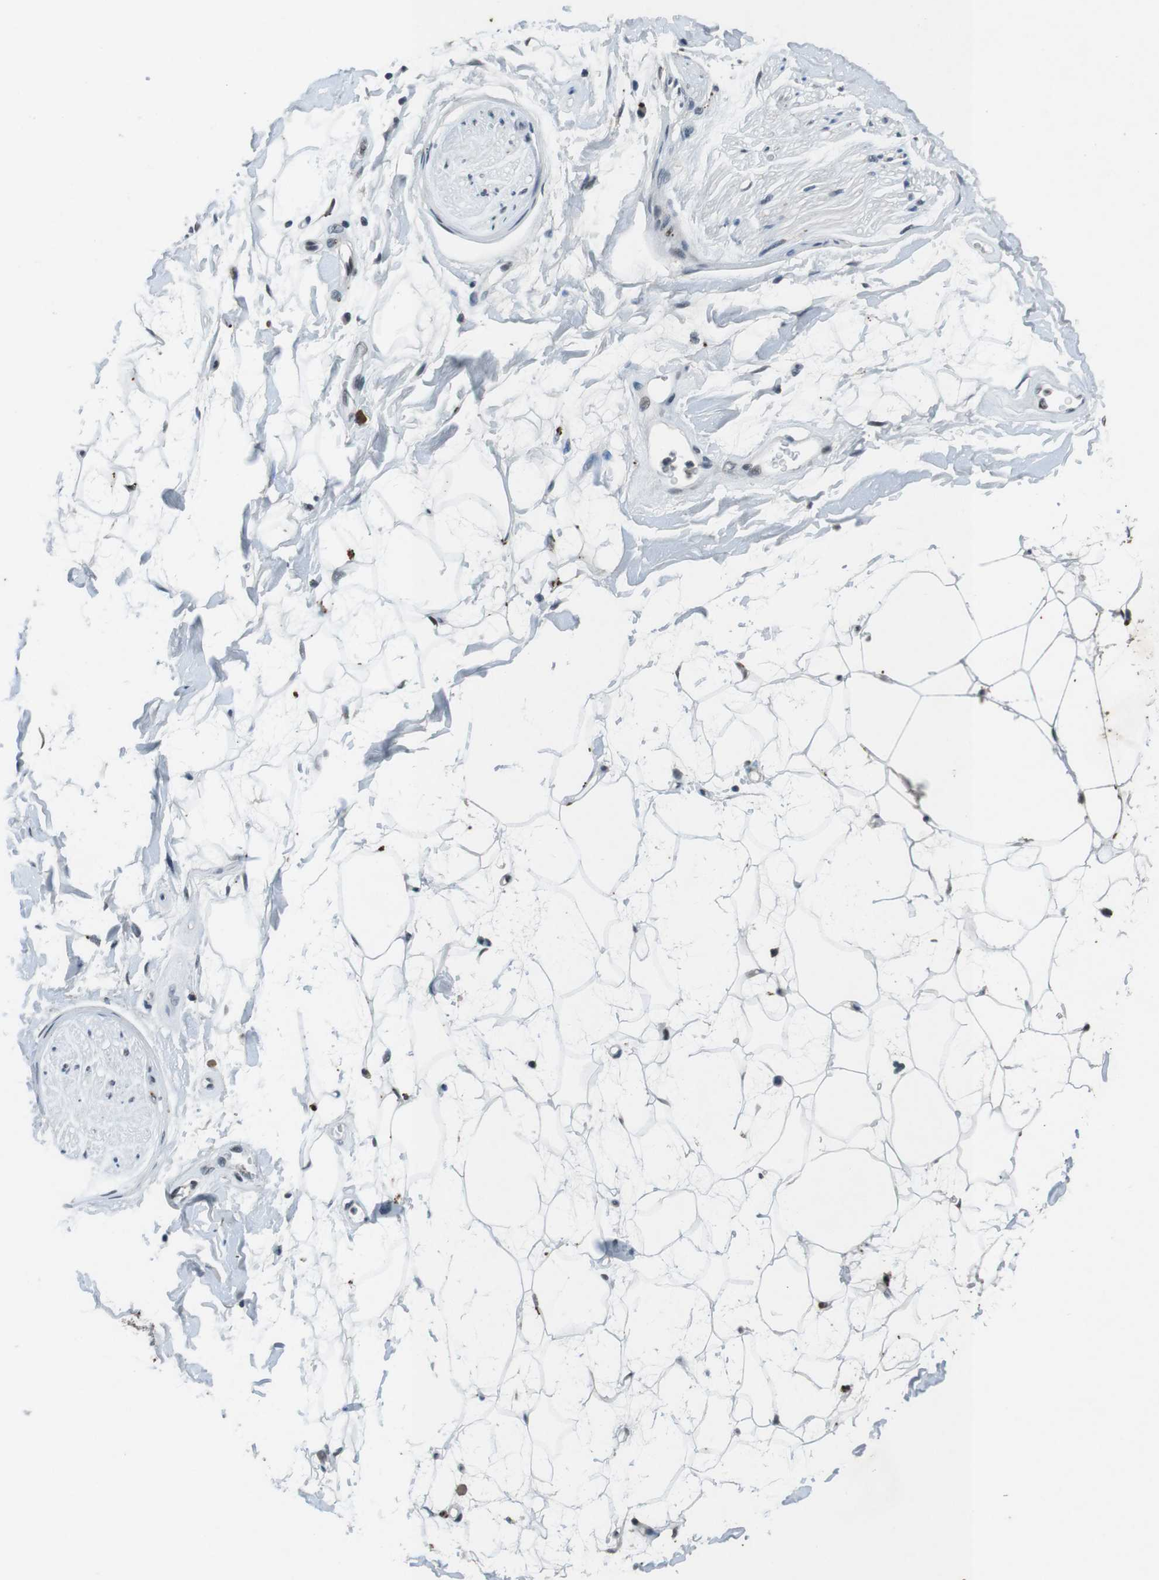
{"staining": {"intensity": "moderate", "quantity": "<25%", "location": "cytoplasmic/membranous,nuclear"}, "tissue": "adipose tissue", "cell_type": "Adipocytes", "image_type": "normal", "snomed": [{"axis": "morphology", "description": "Normal tissue, NOS"}, {"axis": "topography", "description": "Soft tissue"}], "caption": "Moderate cytoplasmic/membranous,nuclear positivity is present in approximately <25% of adipocytes in normal adipose tissue.", "gene": "USP7", "patient": {"sex": "male", "age": 72}}